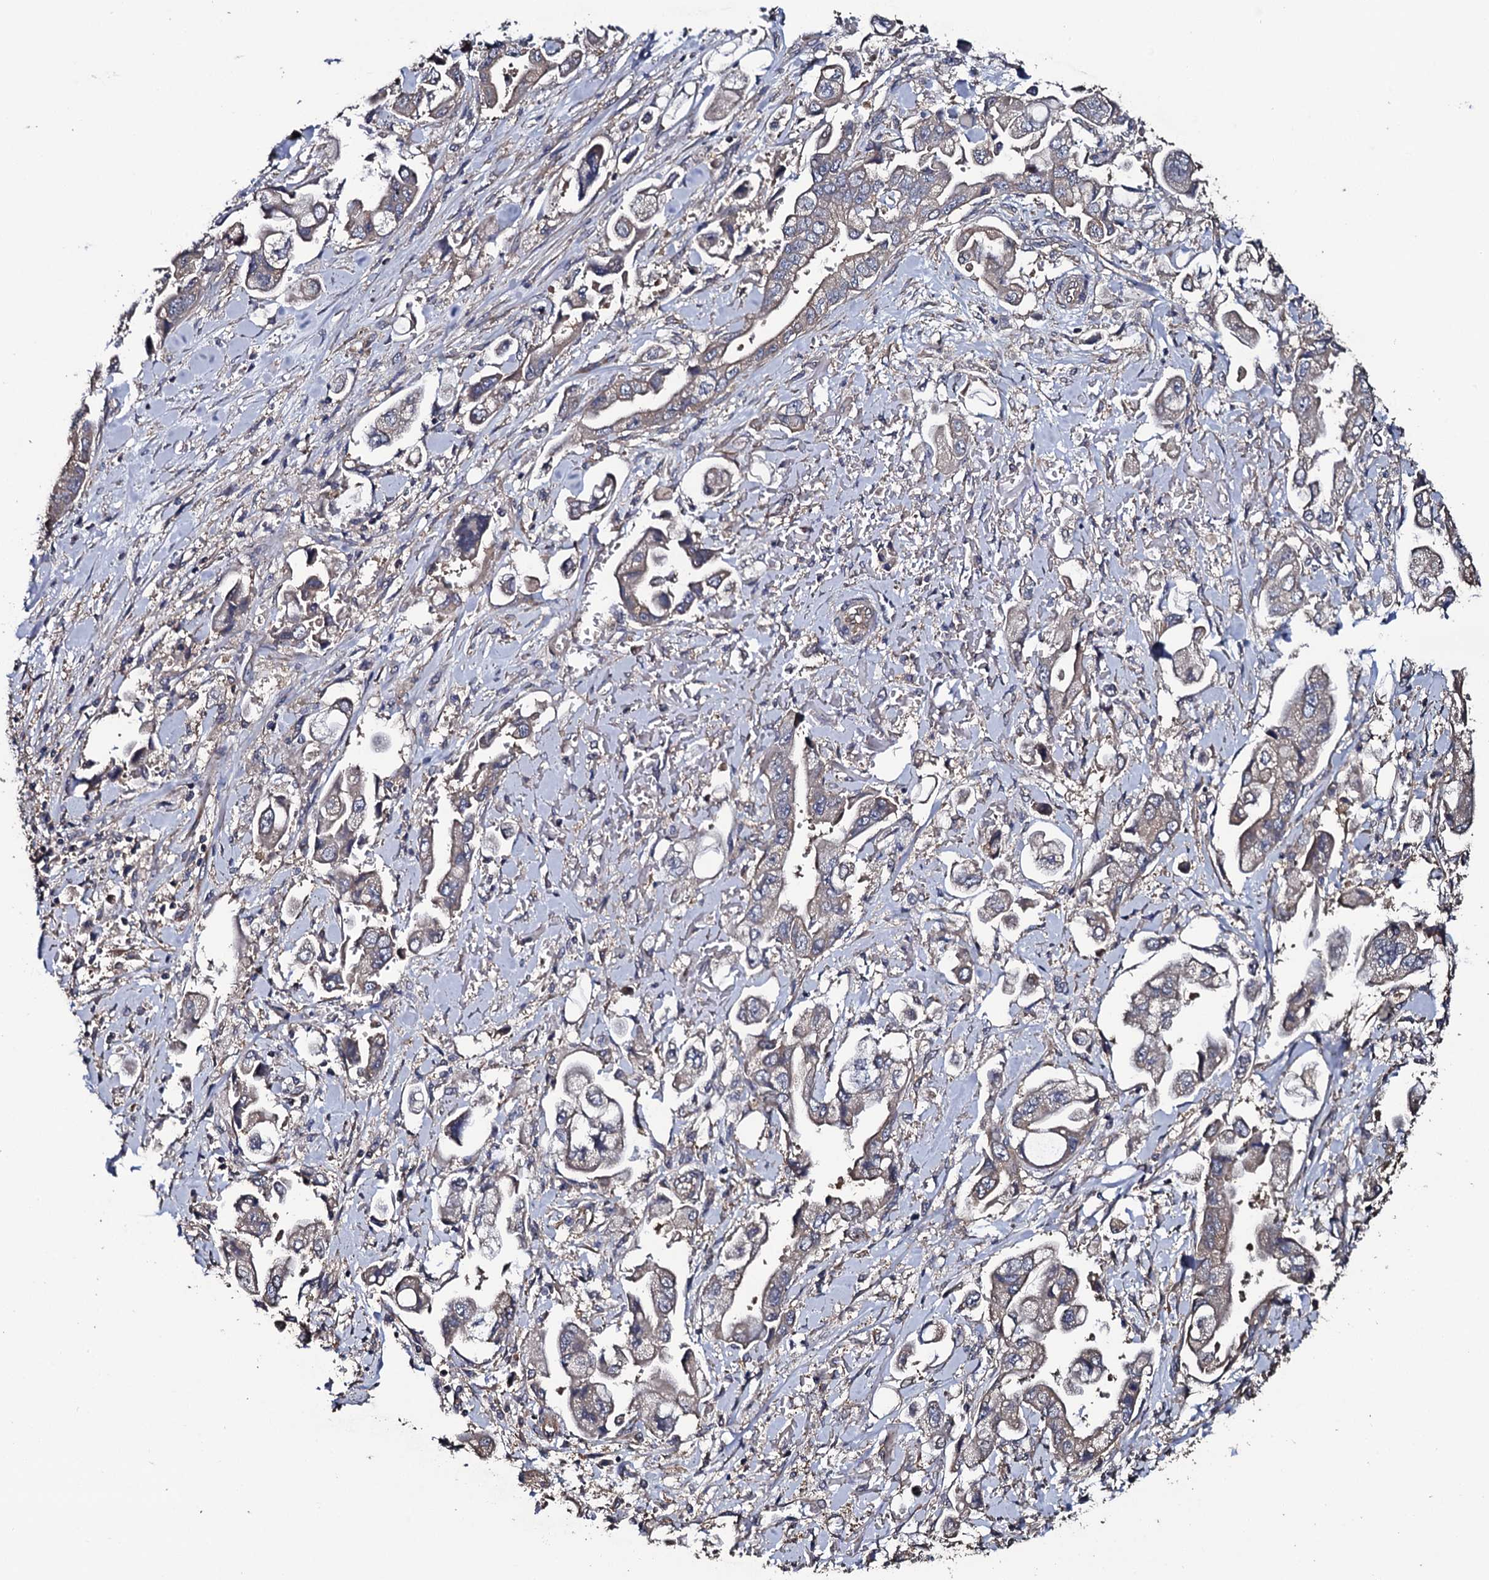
{"staining": {"intensity": "weak", "quantity": "25%-75%", "location": "cytoplasmic/membranous"}, "tissue": "stomach cancer", "cell_type": "Tumor cells", "image_type": "cancer", "snomed": [{"axis": "morphology", "description": "Adenocarcinoma, NOS"}, {"axis": "topography", "description": "Stomach"}], "caption": "Tumor cells display low levels of weak cytoplasmic/membranous staining in approximately 25%-75% of cells in human stomach cancer (adenocarcinoma).", "gene": "TTC23", "patient": {"sex": "male", "age": 62}}